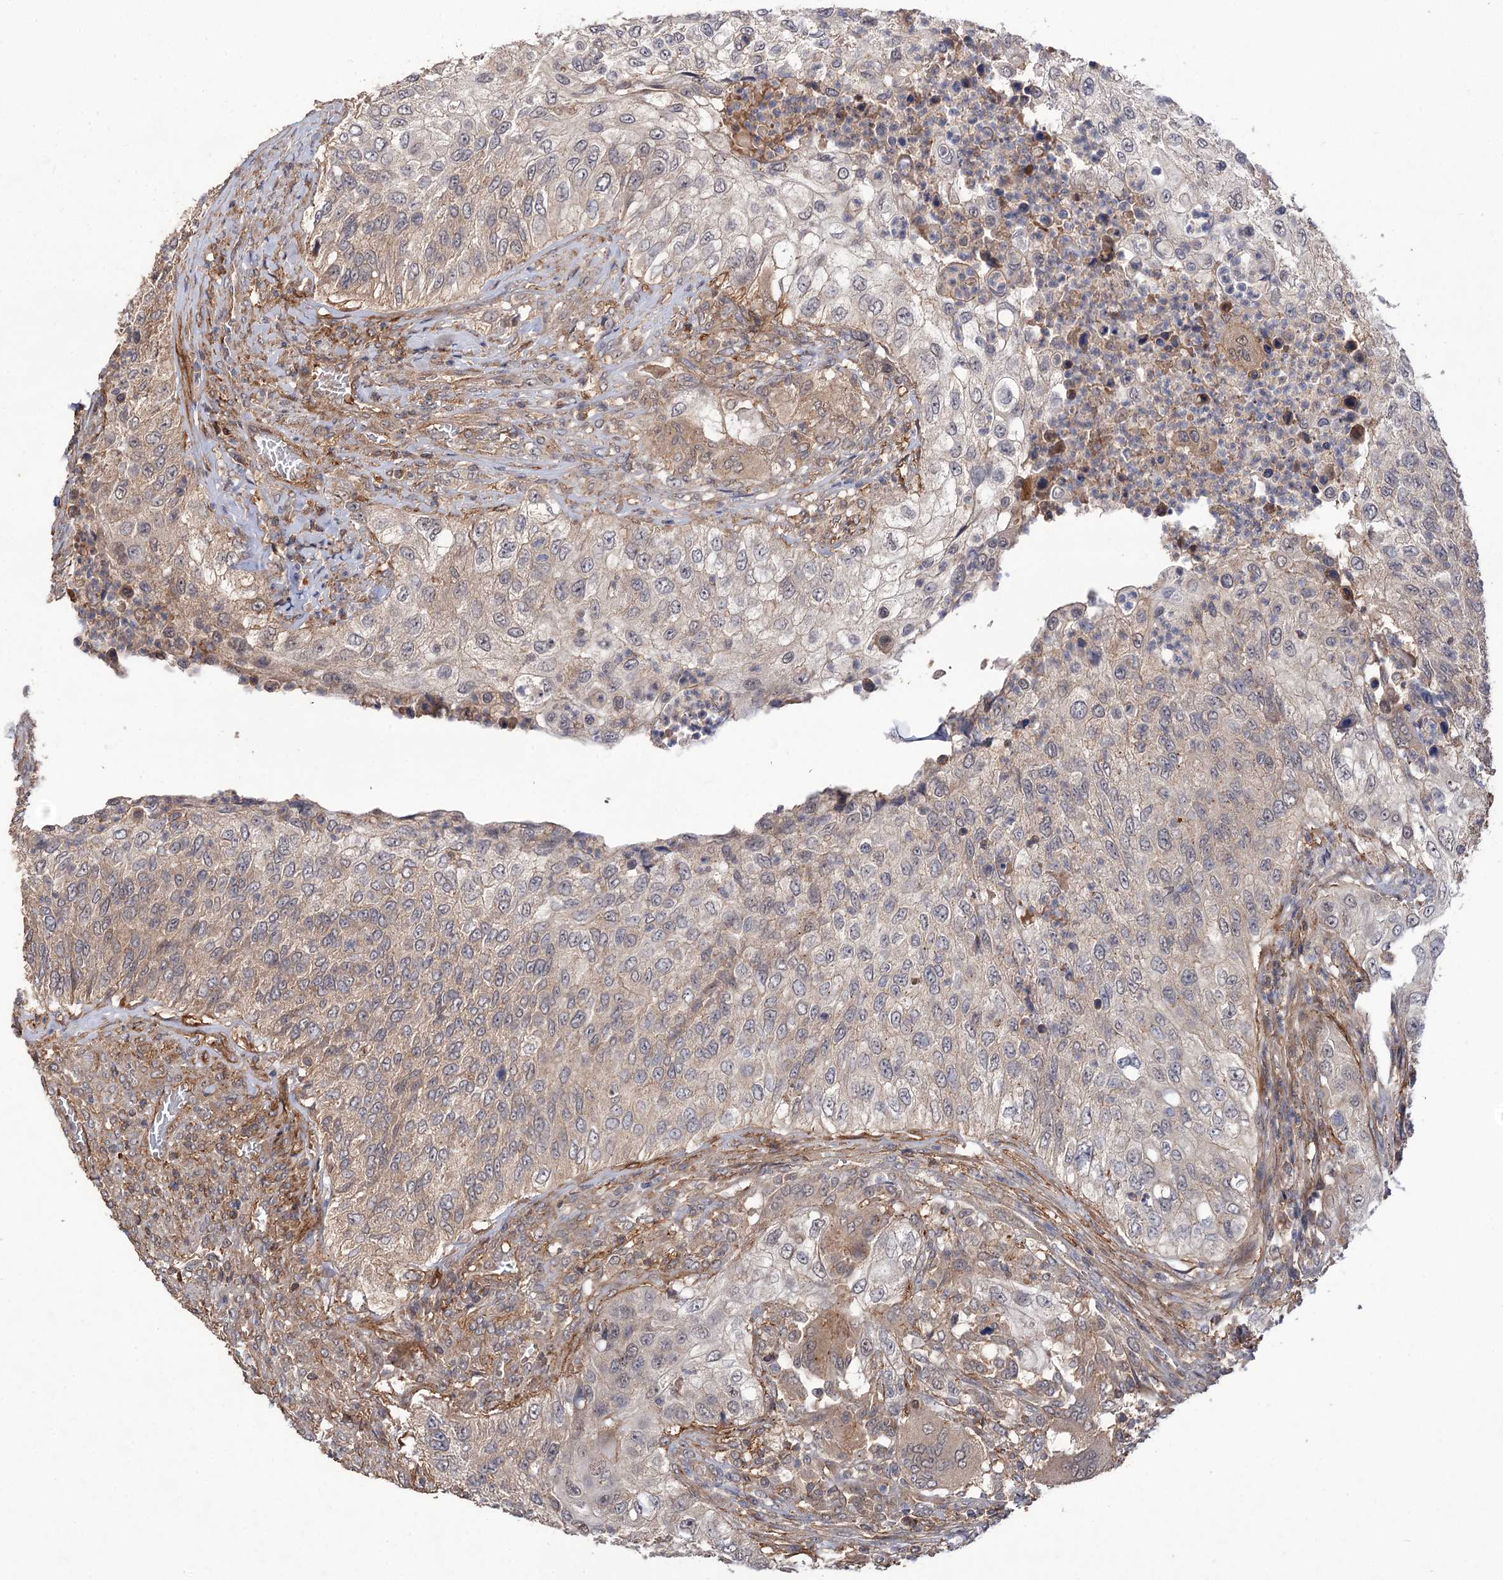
{"staining": {"intensity": "weak", "quantity": "<25%", "location": "cytoplasmic/membranous"}, "tissue": "urothelial cancer", "cell_type": "Tumor cells", "image_type": "cancer", "snomed": [{"axis": "morphology", "description": "Urothelial carcinoma, High grade"}, {"axis": "topography", "description": "Urinary bladder"}], "caption": "High power microscopy micrograph of an immunohistochemistry (IHC) histopathology image of urothelial carcinoma (high-grade), revealing no significant positivity in tumor cells. (Stains: DAB (3,3'-diaminobenzidine) IHC with hematoxylin counter stain, Microscopy: brightfield microscopy at high magnification).", "gene": "FBXW8", "patient": {"sex": "female", "age": 60}}